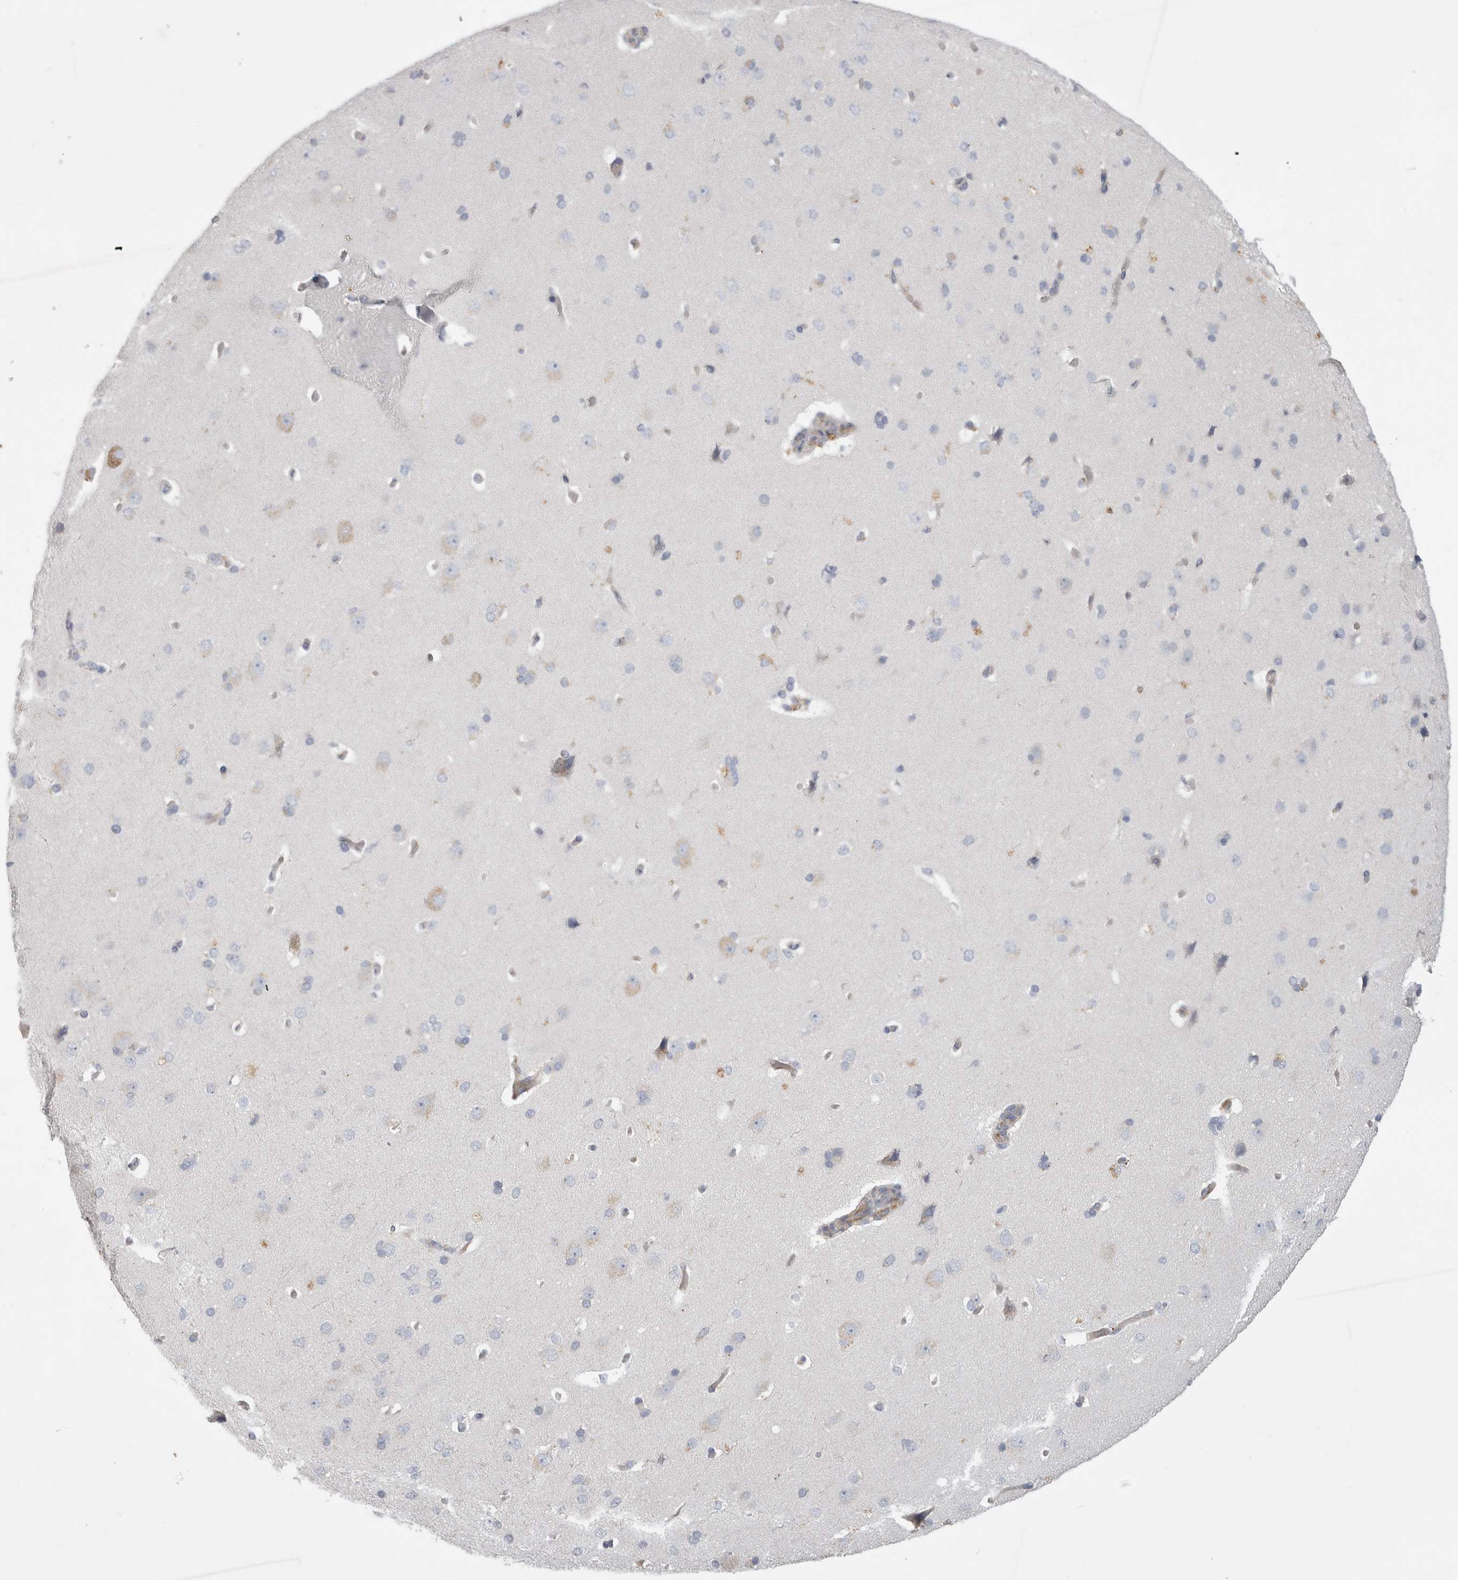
{"staining": {"intensity": "moderate", "quantity": ">75%", "location": "cytoplasmic/membranous"}, "tissue": "cerebral cortex", "cell_type": "Endothelial cells", "image_type": "normal", "snomed": [{"axis": "morphology", "description": "Normal tissue, NOS"}, {"axis": "topography", "description": "Cerebral cortex"}], "caption": "Approximately >75% of endothelial cells in benign cerebral cortex display moderate cytoplasmic/membranous protein staining as visualized by brown immunohistochemical staining.", "gene": "STRADB", "patient": {"sex": "male", "age": 62}}